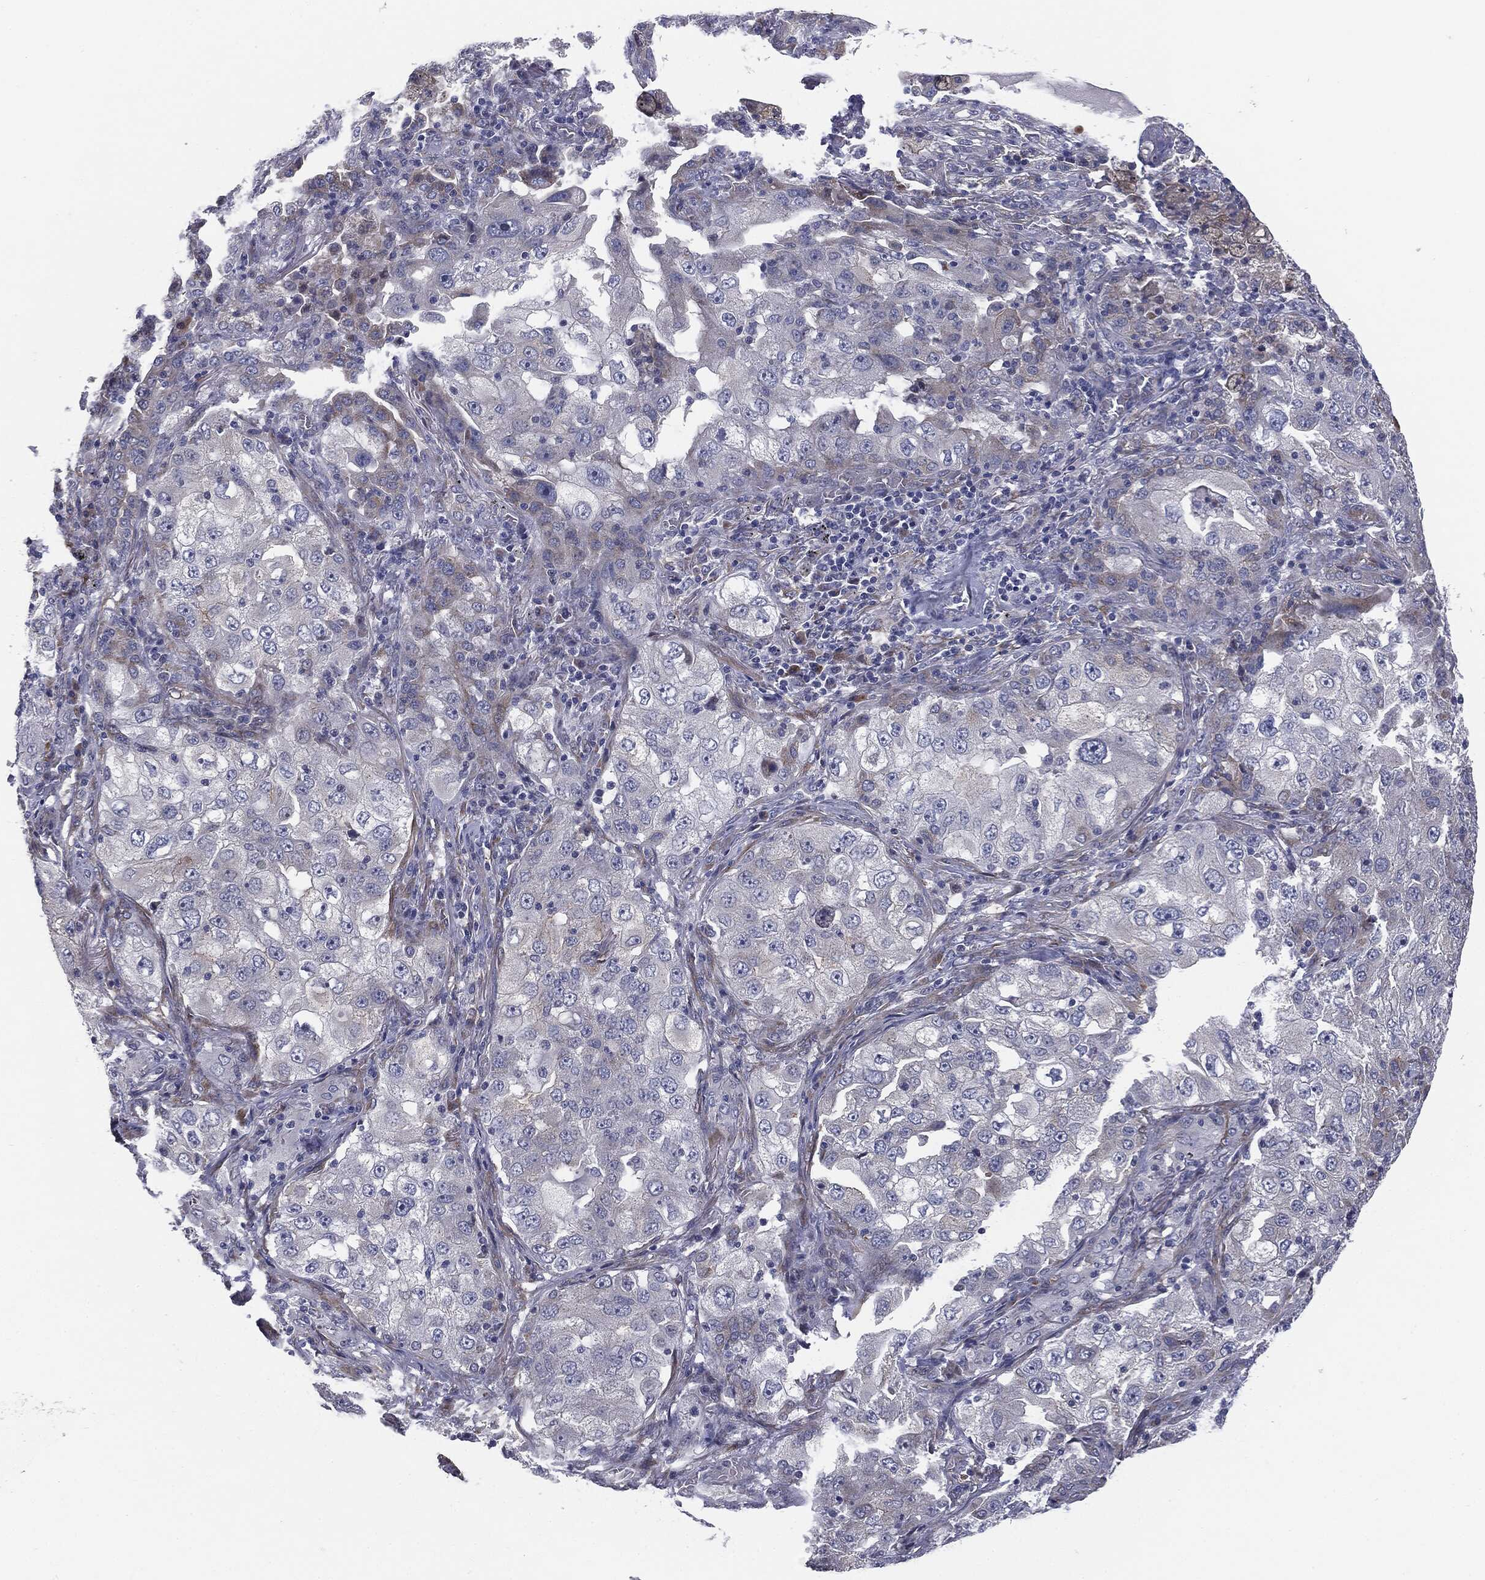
{"staining": {"intensity": "negative", "quantity": "none", "location": "none"}, "tissue": "lung cancer", "cell_type": "Tumor cells", "image_type": "cancer", "snomed": [{"axis": "morphology", "description": "Adenocarcinoma, NOS"}, {"axis": "topography", "description": "Lung"}], "caption": "Human lung cancer (adenocarcinoma) stained for a protein using IHC displays no expression in tumor cells.", "gene": "KRT5", "patient": {"sex": "female", "age": 61}}